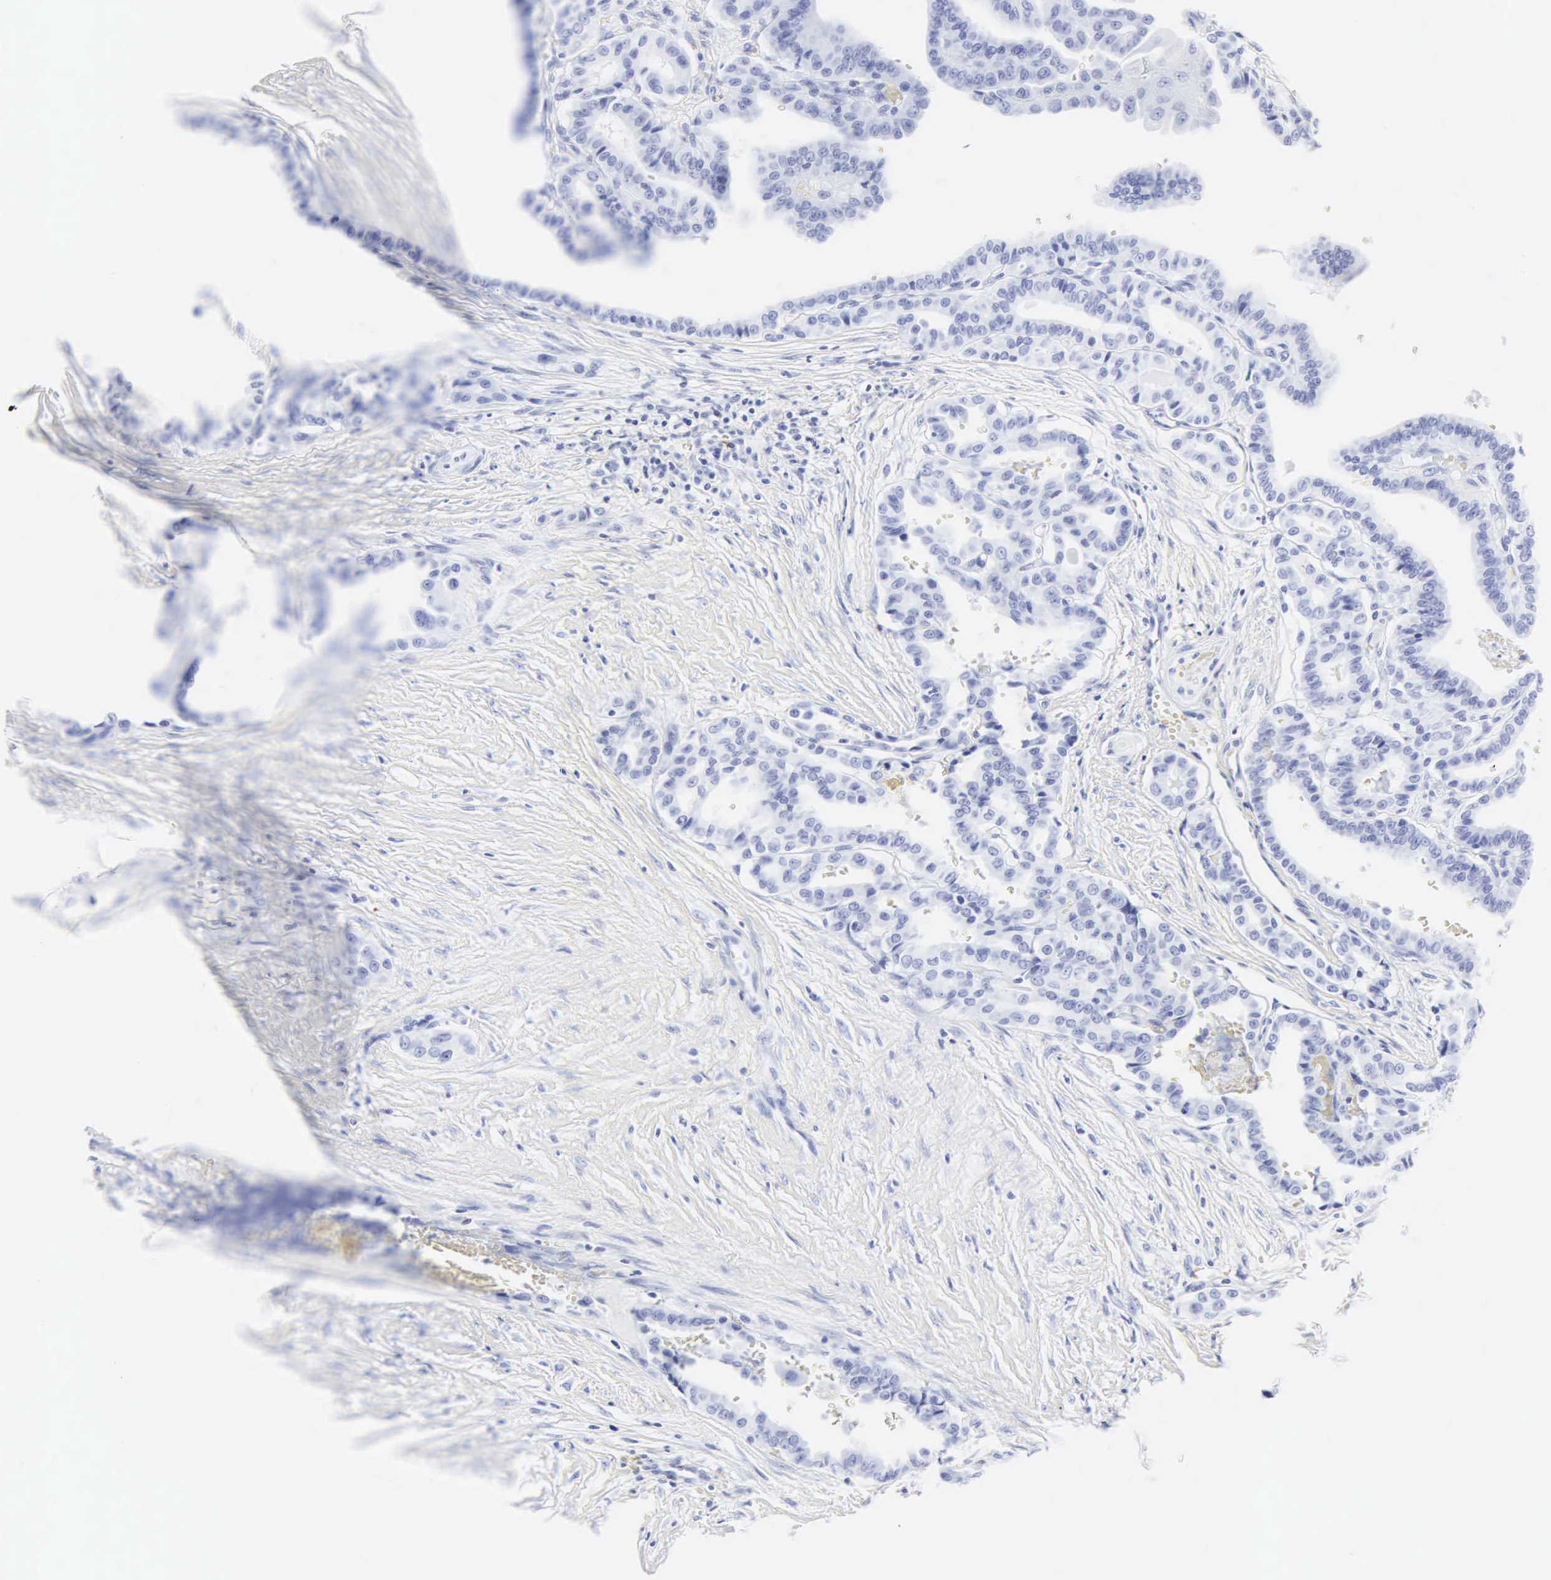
{"staining": {"intensity": "negative", "quantity": "none", "location": "none"}, "tissue": "thyroid cancer", "cell_type": "Tumor cells", "image_type": "cancer", "snomed": [{"axis": "morphology", "description": "Papillary adenocarcinoma, NOS"}, {"axis": "topography", "description": "Thyroid gland"}], "caption": "A micrograph of human thyroid cancer (papillary adenocarcinoma) is negative for staining in tumor cells. The staining is performed using DAB (3,3'-diaminobenzidine) brown chromogen with nuclei counter-stained in using hematoxylin.", "gene": "CGB3", "patient": {"sex": "male", "age": 87}}